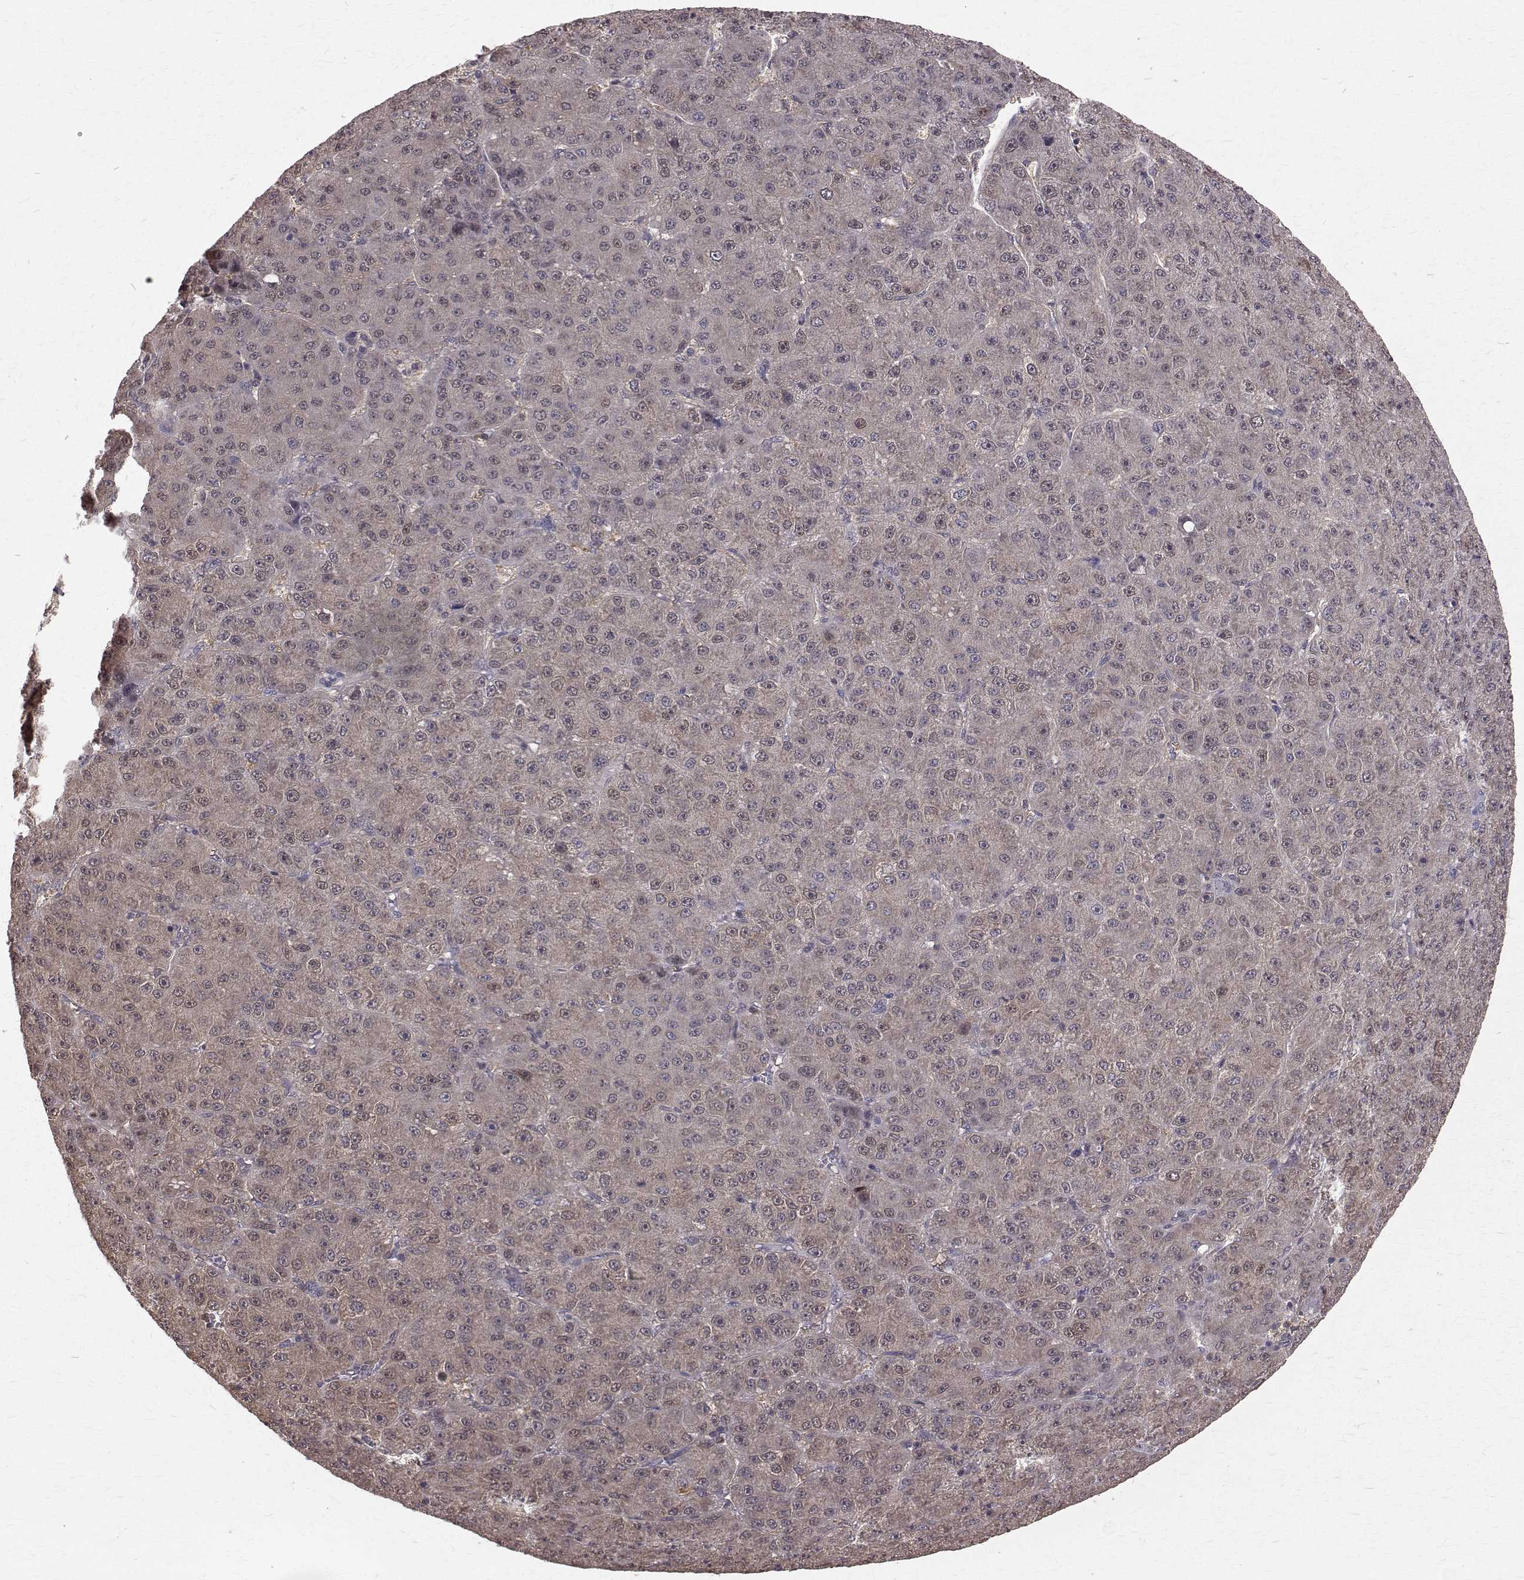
{"staining": {"intensity": "weak", "quantity": "<25%", "location": "nuclear"}, "tissue": "liver cancer", "cell_type": "Tumor cells", "image_type": "cancer", "snomed": [{"axis": "morphology", "description": "Carcinoma, Hepatocellular, NOS"}, {"axis": "topography", "description": "Liver"}], "caption": "Immunohistochemical staining of hepatocellular carcinoma (liver) displays no significant expression in tumor cells.", "gene": "NIF3L1", "patient": {"sex": "male", "age": 67}}